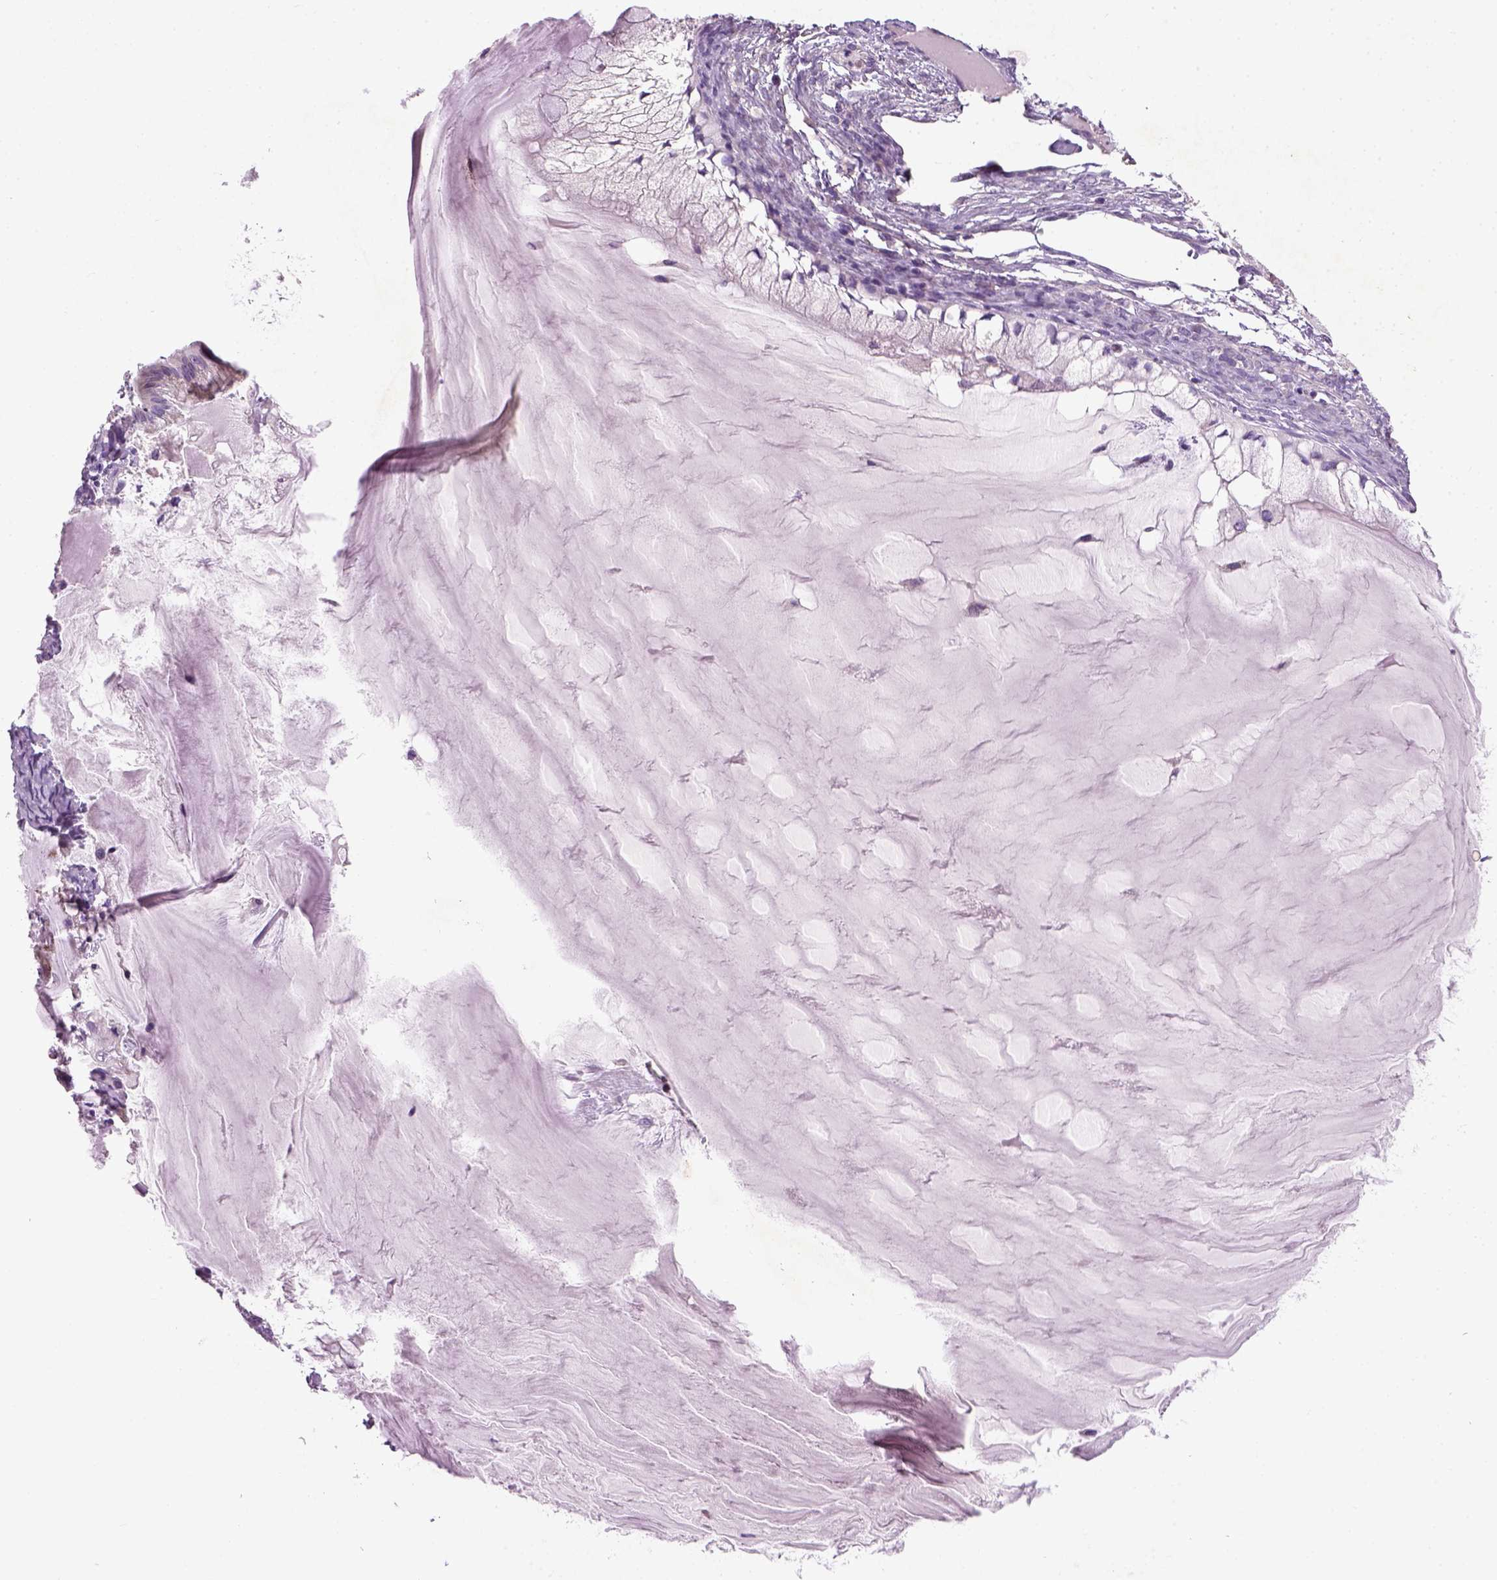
{"staining": {"intensity": "moderate", "quantity": "<25%", "location": "cytoplasmic/membranous"}, "tissue": "ovarian cancer", "cell_type": "Tumor cells", "image_type": "cancer", "snomed": [{"axis": "morphology", "description": "Cystadenocarcinoma, mucinous, NOS"}, {"axis": "topography", "description": "Ovary"}], "caption": "Human ovarian cancer (mucinous cystadenocarcinoma) stained with a brown dye exhibits moderate cytoplasmic/membranous positive positivity in approximately <25% of tumor cells.", "gene": "NUDT6", "patient": {"sex": "female", "age": 57}}